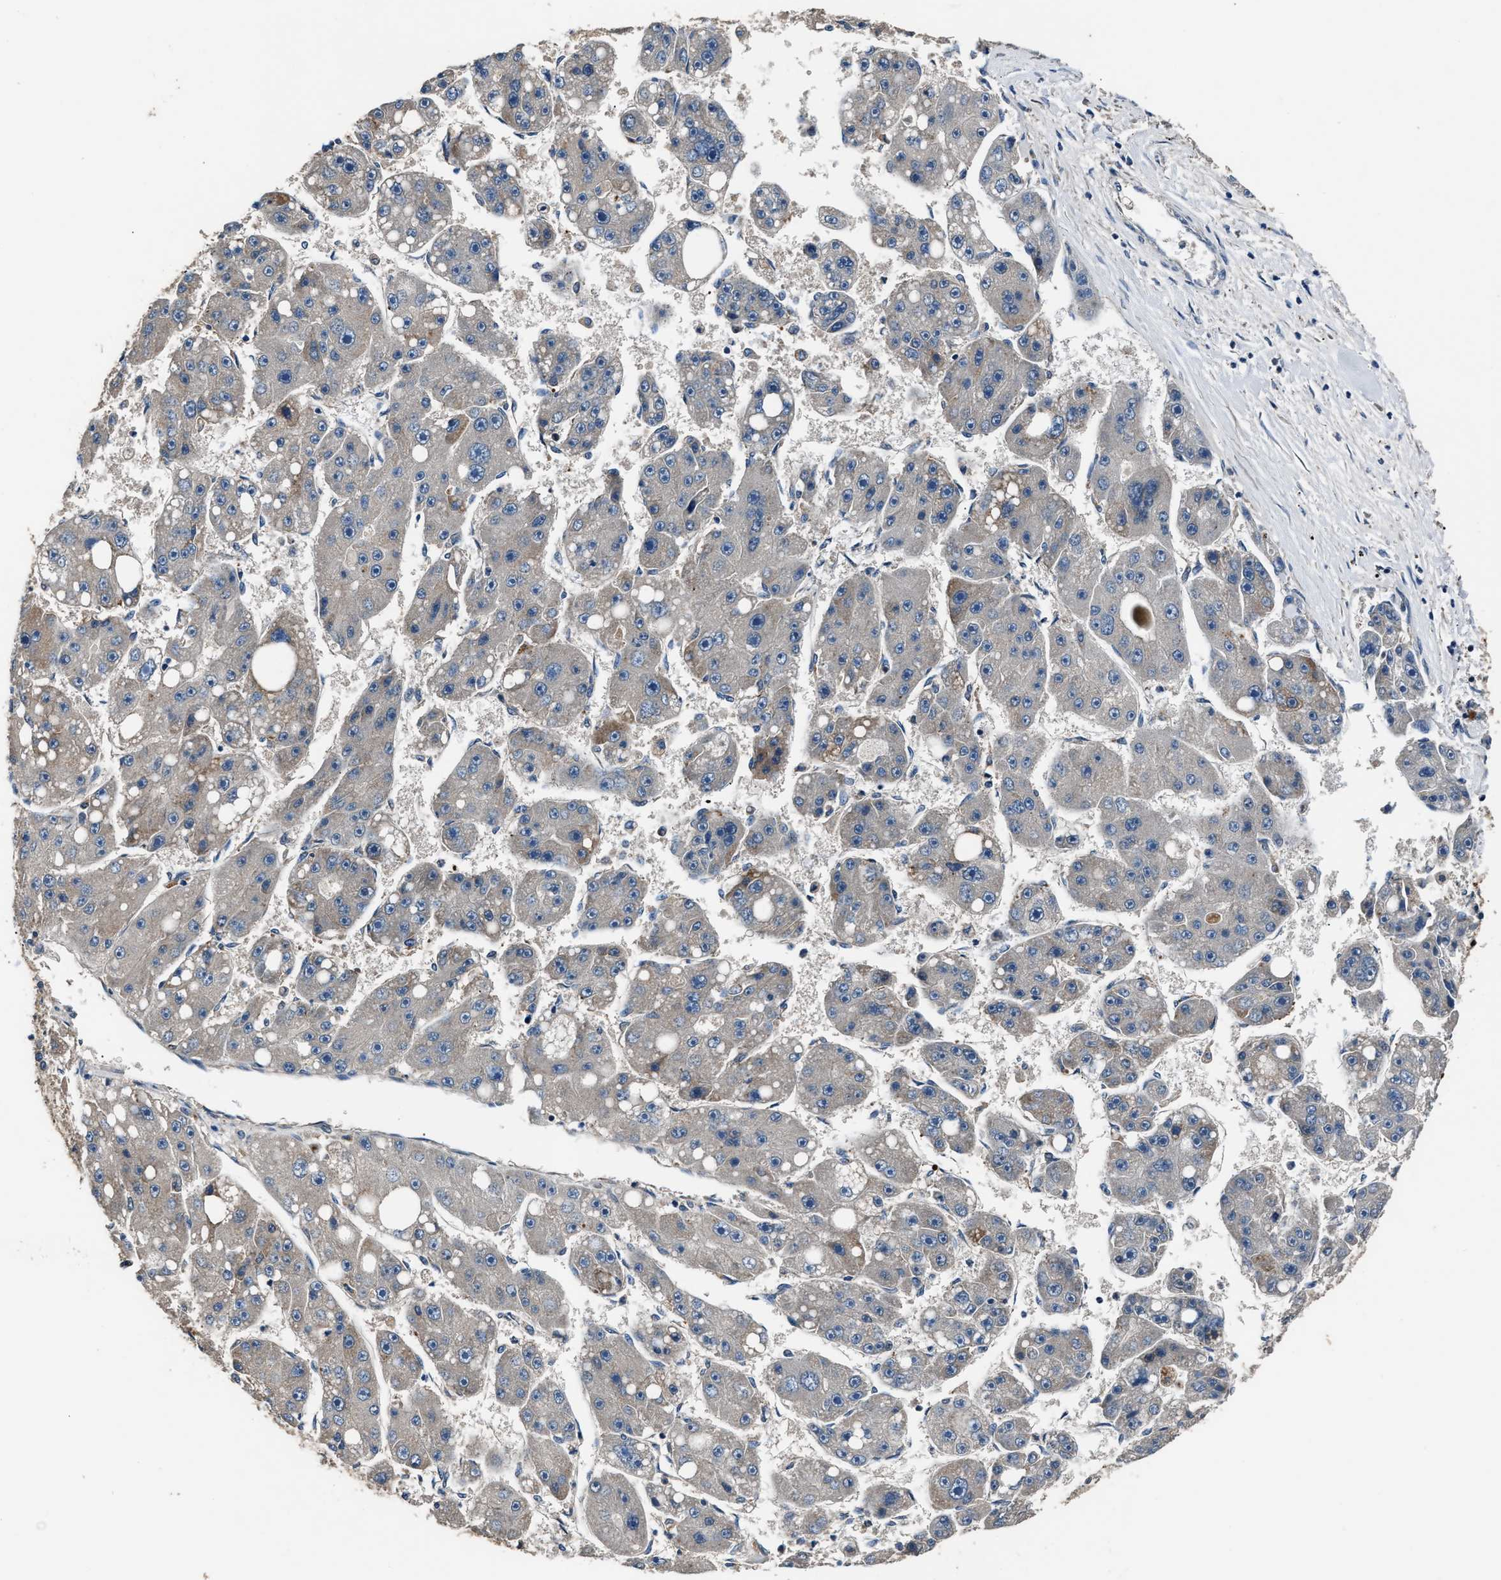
{"staining": {"intensity": "negative", "quantity": "none", "location": "none"}, "tissue": "liver cancer", "cell_type": "Tumor cells", "image_type": "cancer", "snomed": [{"axis": "morphology", "description": "Carcinoma, Hepatocellular, NOS"}, {"axis": "topography", "description": "Liver"}], "caption": "Tumor cells show no significant expression in liver hepatocellular carcinoma.", "gene": "IMPDH2", "patient": {"sex": "female", "age": 61}}